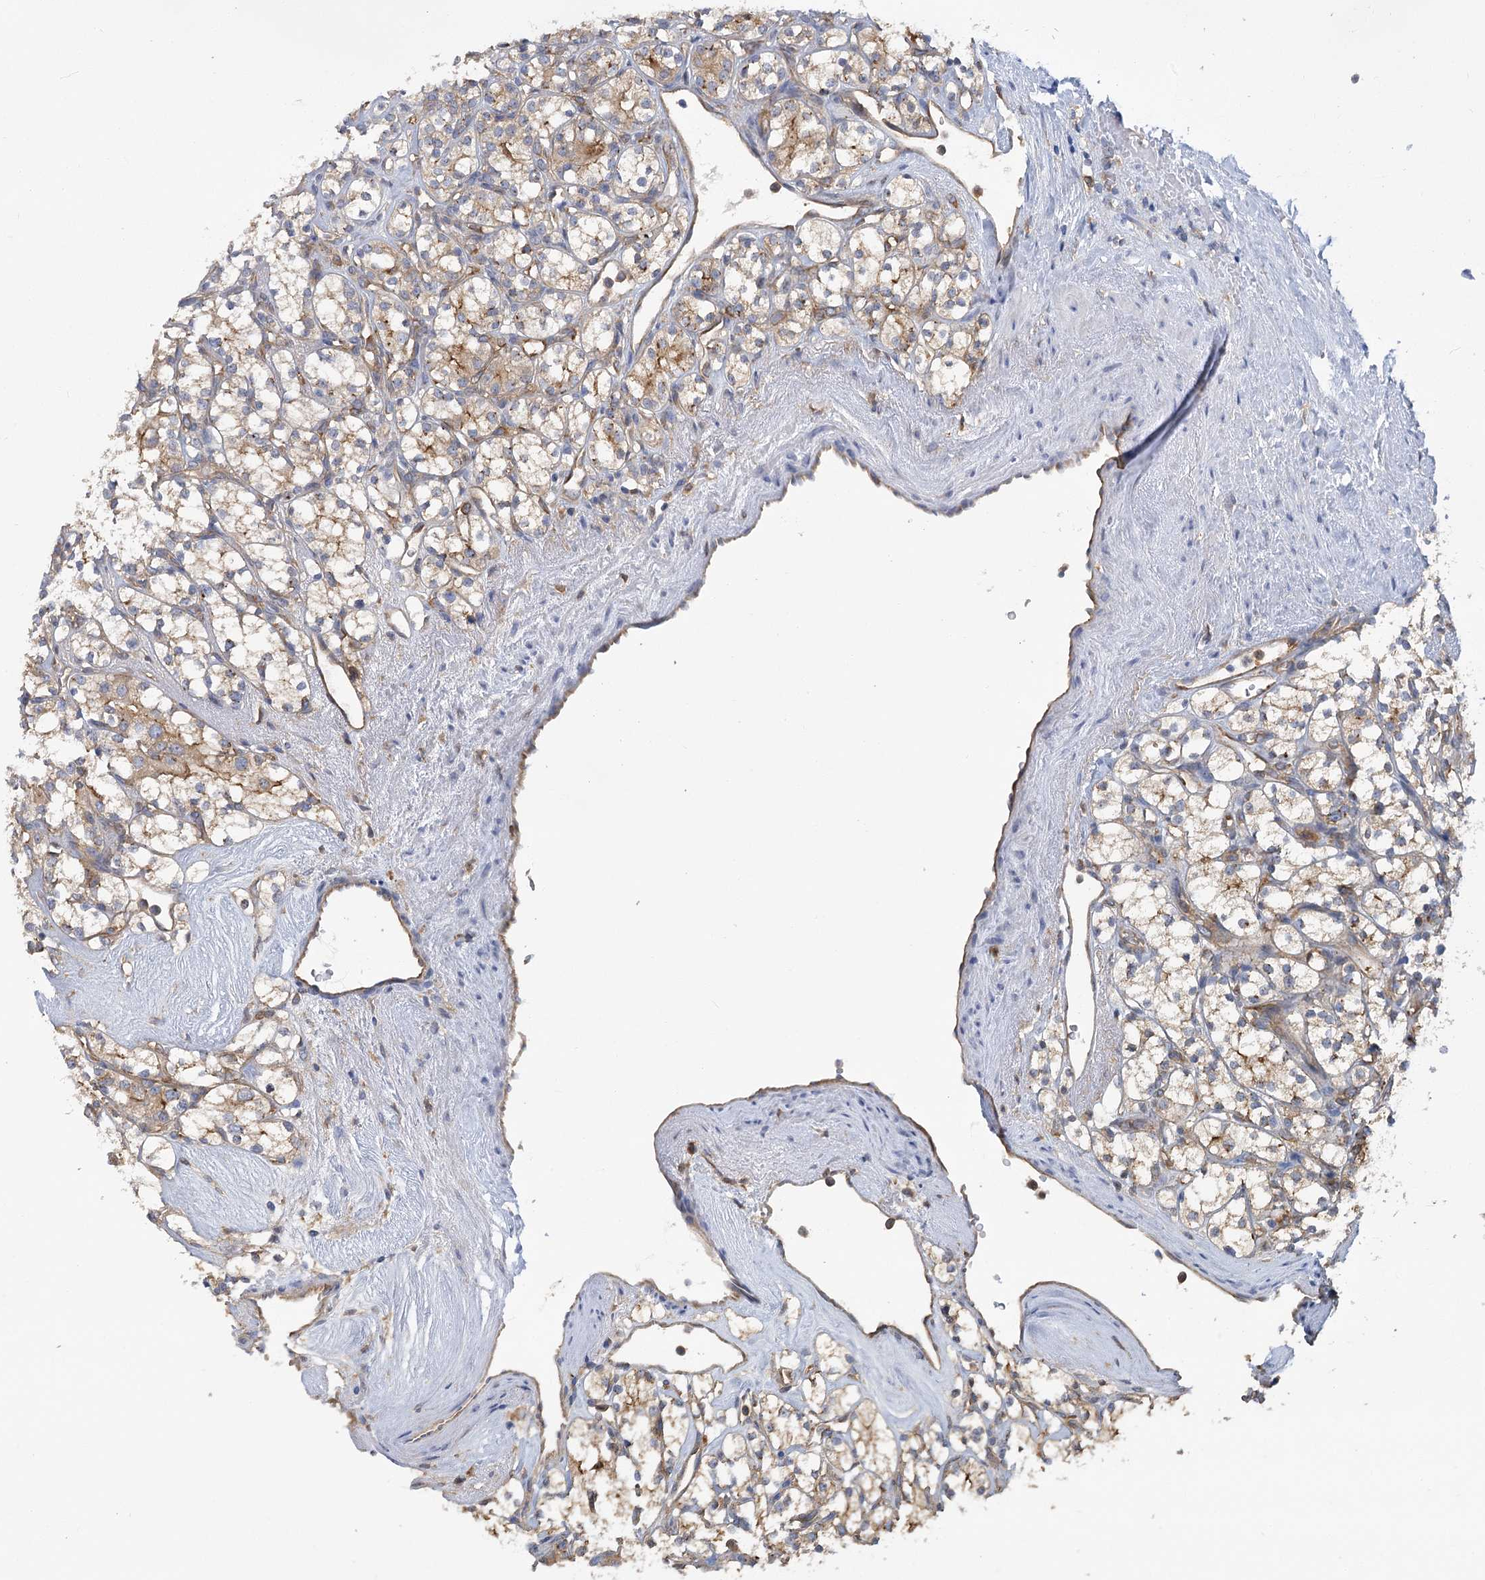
{"staining": {"intensity": "weak", "quantity": "<25%", "location": "cytoplasmic/membranous"}, "tissue": "renal cancer", "cell_type": "Tumor cells", "image_type": "cancer", "snomed": [{"axis": "morphology", "description": "Adenocarcinoma, NOS"}, {"axis": "topography", "description": "Kidney"}], "caption": "High magnification brightfield microscopy of adenocarcinoma (renal) stained with DAB (brown) and counterstained with hematoxylin (blue): tumor cells show no significant expression.", "gene": "GUSB", "patient": {"sex": "male", "age": 77}}